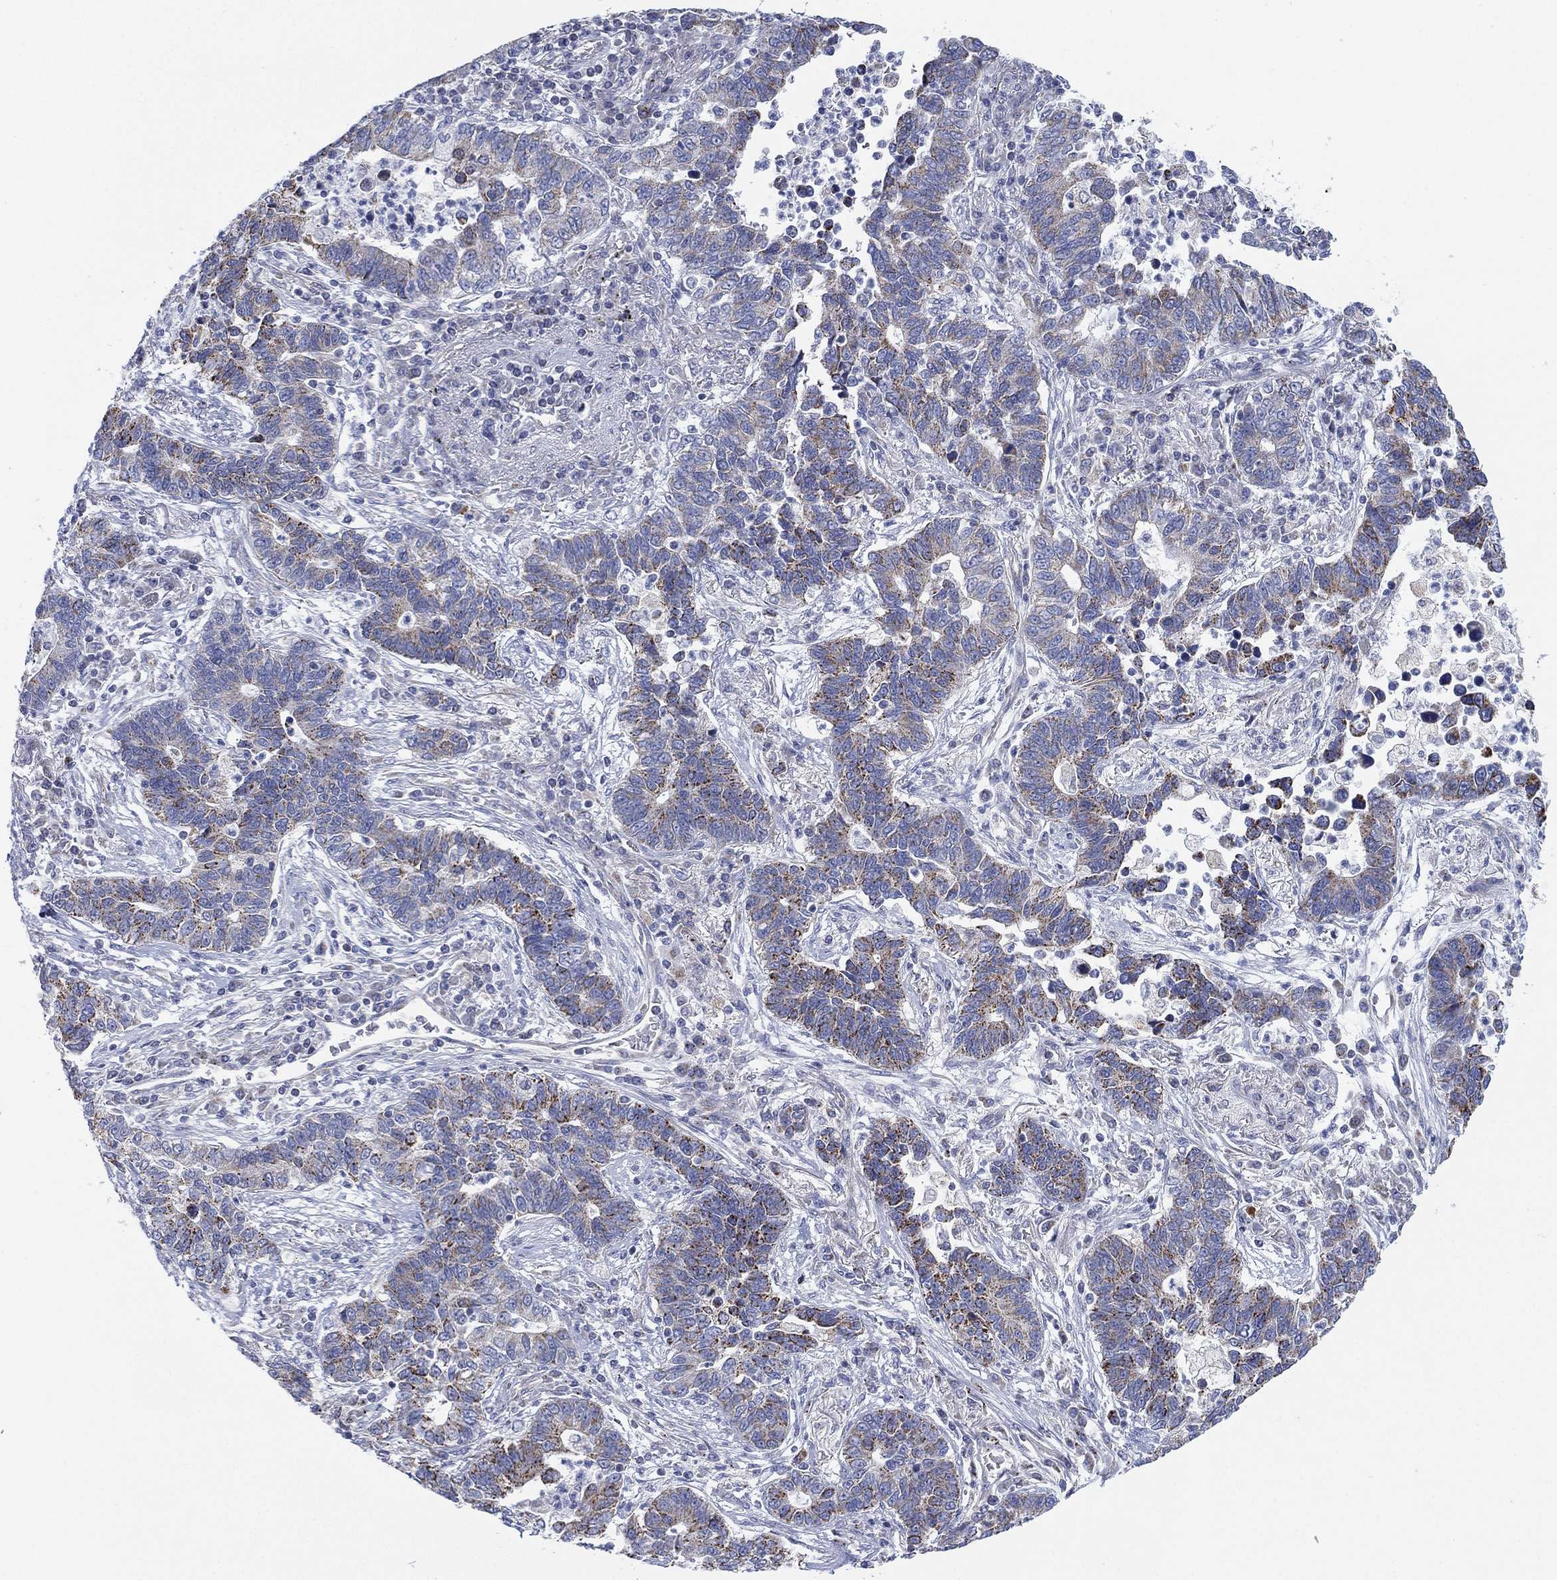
{"staining": {"intensity": "weak", "quantity": "25%-75%", "location": "cytoplasmic/membranous"}, "tissue": "lung cancer", "cell_type": "Tumor cells", "image_type": "cancer", "snomed": [{"axis": "morphology", "description": "Adenocarcinoma, NOS"}, {"axis": "topography", "description": "Lung"}], "caption": "Adenocarcinoma (lung) tissue exhibits weak cytoplasmic/membranous staining in approximately 25%-75% of tumor cells, visualized by immunohistochemistry.", "gene": "INA", "patient": {"sex": "female", "age": 57}}